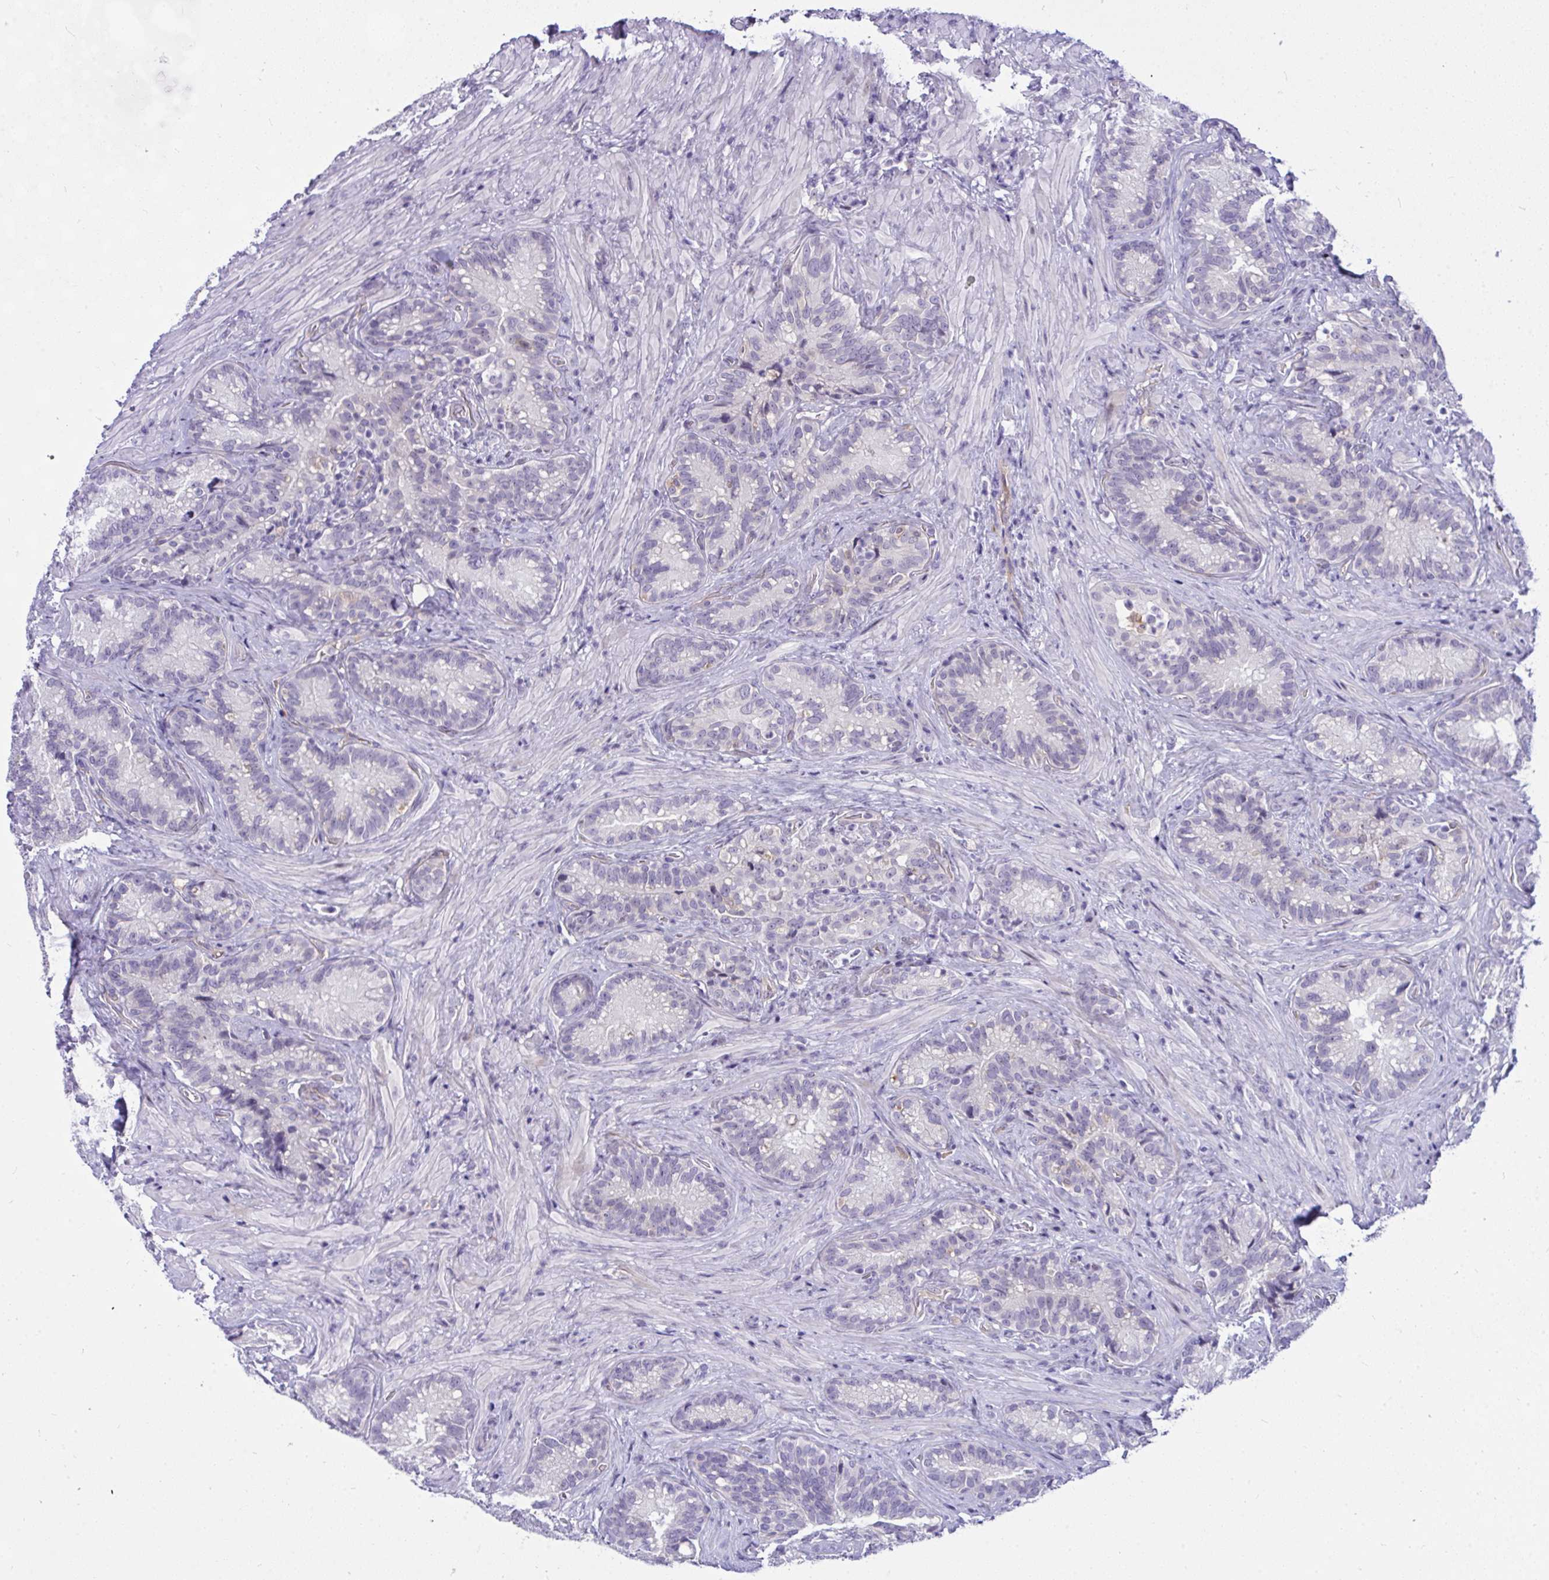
{"staining": {"intensity": "negative", "quantity": "none", "location": "none"}, "tissue": "seminal vesicle", "cell_type": "Glandular cells", "image_type": "normal", "snomed": [{"axis": "morphology", "description": "Normal tissue, NOS"}, {"axis": "topography", "description": "Seminal veicle"}], "caption": "Immunohistochemical staining of unremarkable human seminal vesicle exhibits no significant staining in glandular cells.", "gene": "NFXL1", "patient": {"sex": "male", "age": 68}}